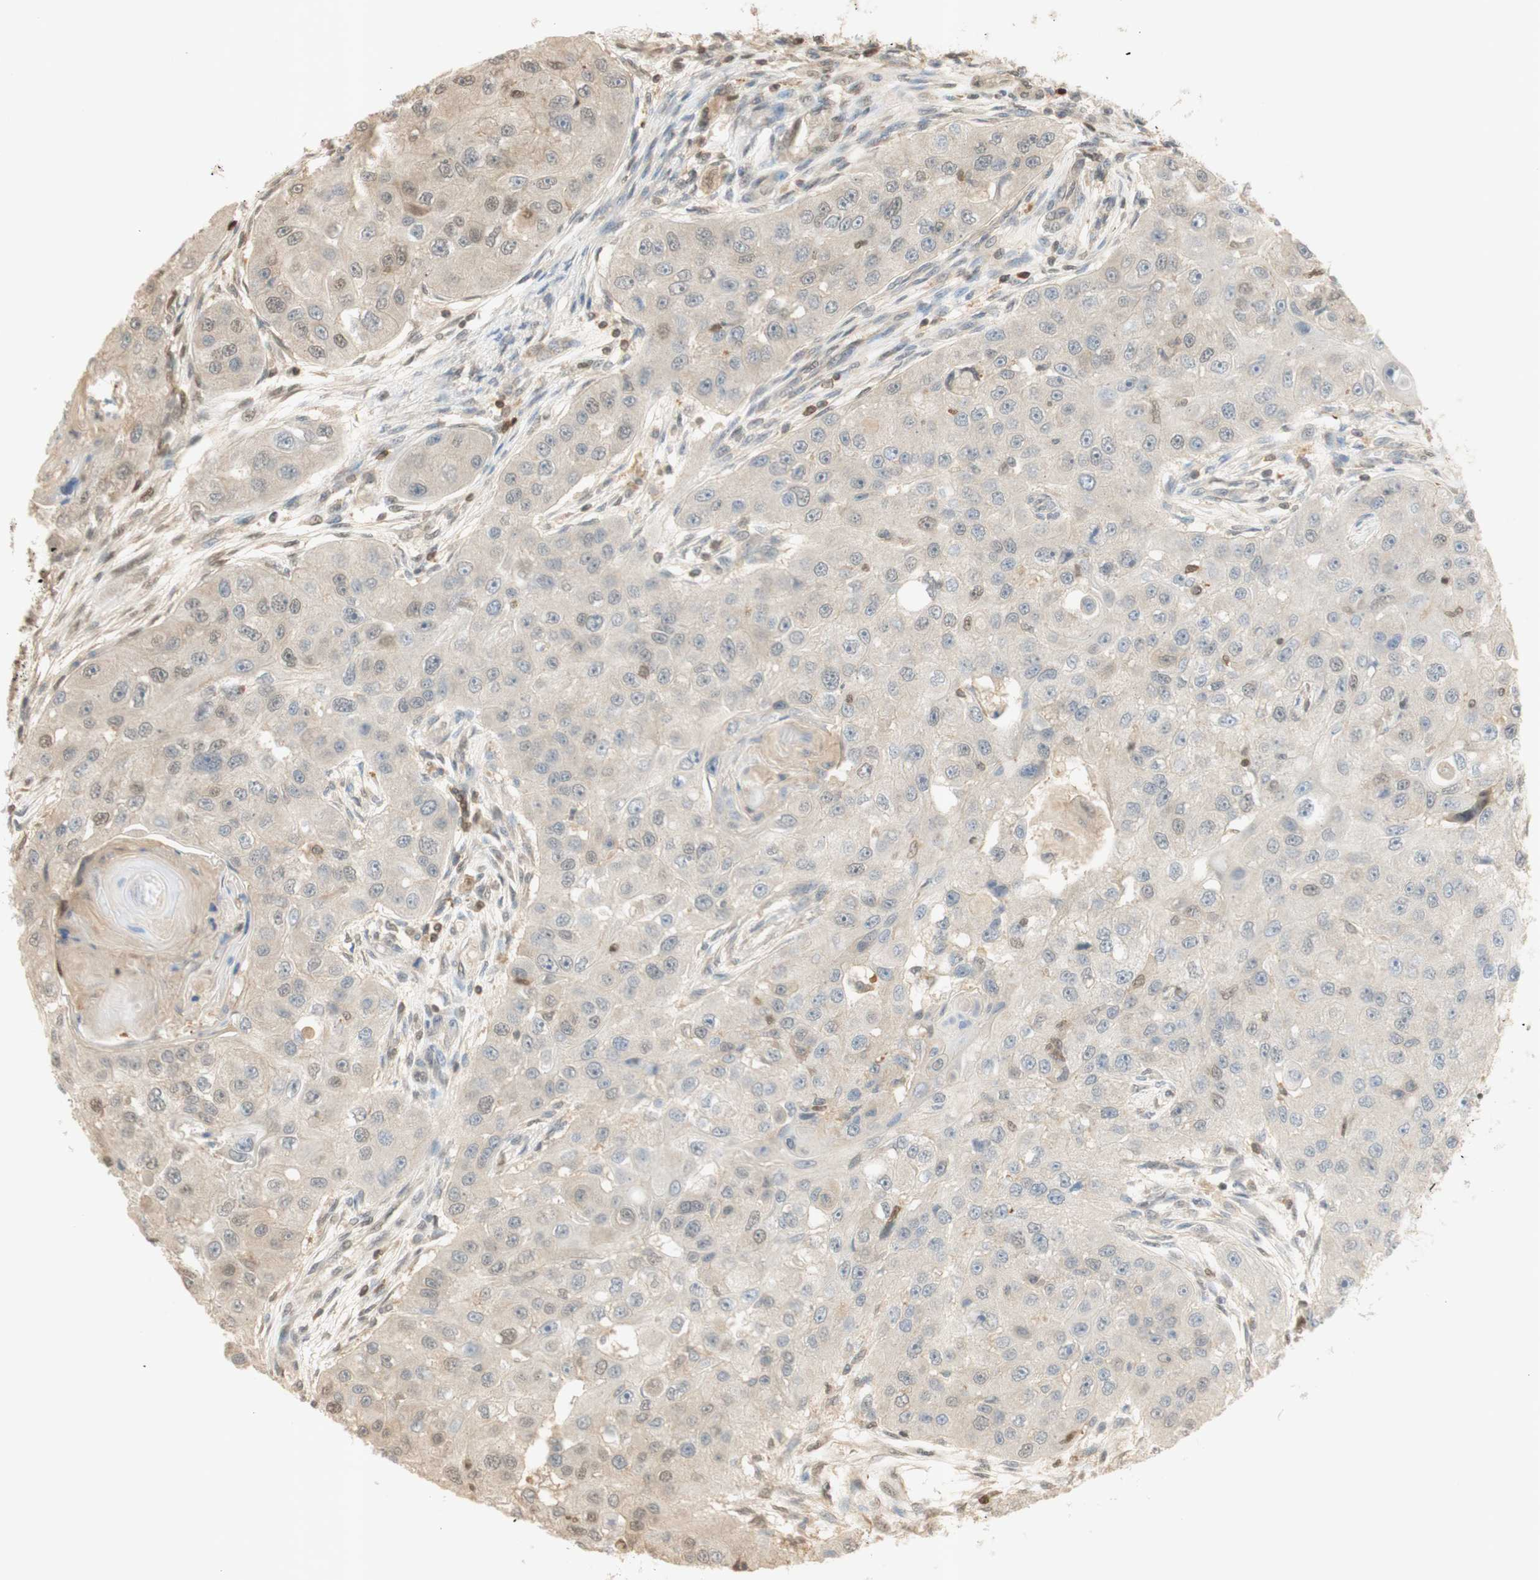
{"staining": {"intensity": "weak", "quantity": "<25%", "location": "cytoplasmic/membranous,nuclear"}, "tissue": "head and neck cancer", "cell_type": "Tumor cells", "image_type": "cancer", "snomed": [{"axis": "morphology", "description": "Normal tissue, NOS"}, {"axis": "morphology", "description": "Squamous cell carcinoma, NOS"}, {"axis": "topography", "description": "Skeletal muscle"}, {"axis": "topography", "description": "Head-Neck"}], "caption": "There is no significant positivity in tumor cells of head and neck cancer (squamous cell carcinoma). (Stains: DAB (3,3'-diaminobenzidine) IHC with hematoxylin counter stain, Microscopy: brightfield microscopy at high magnification).", "gene": "NAP1L4", "patient": {"sex": "male", "age": 51}}